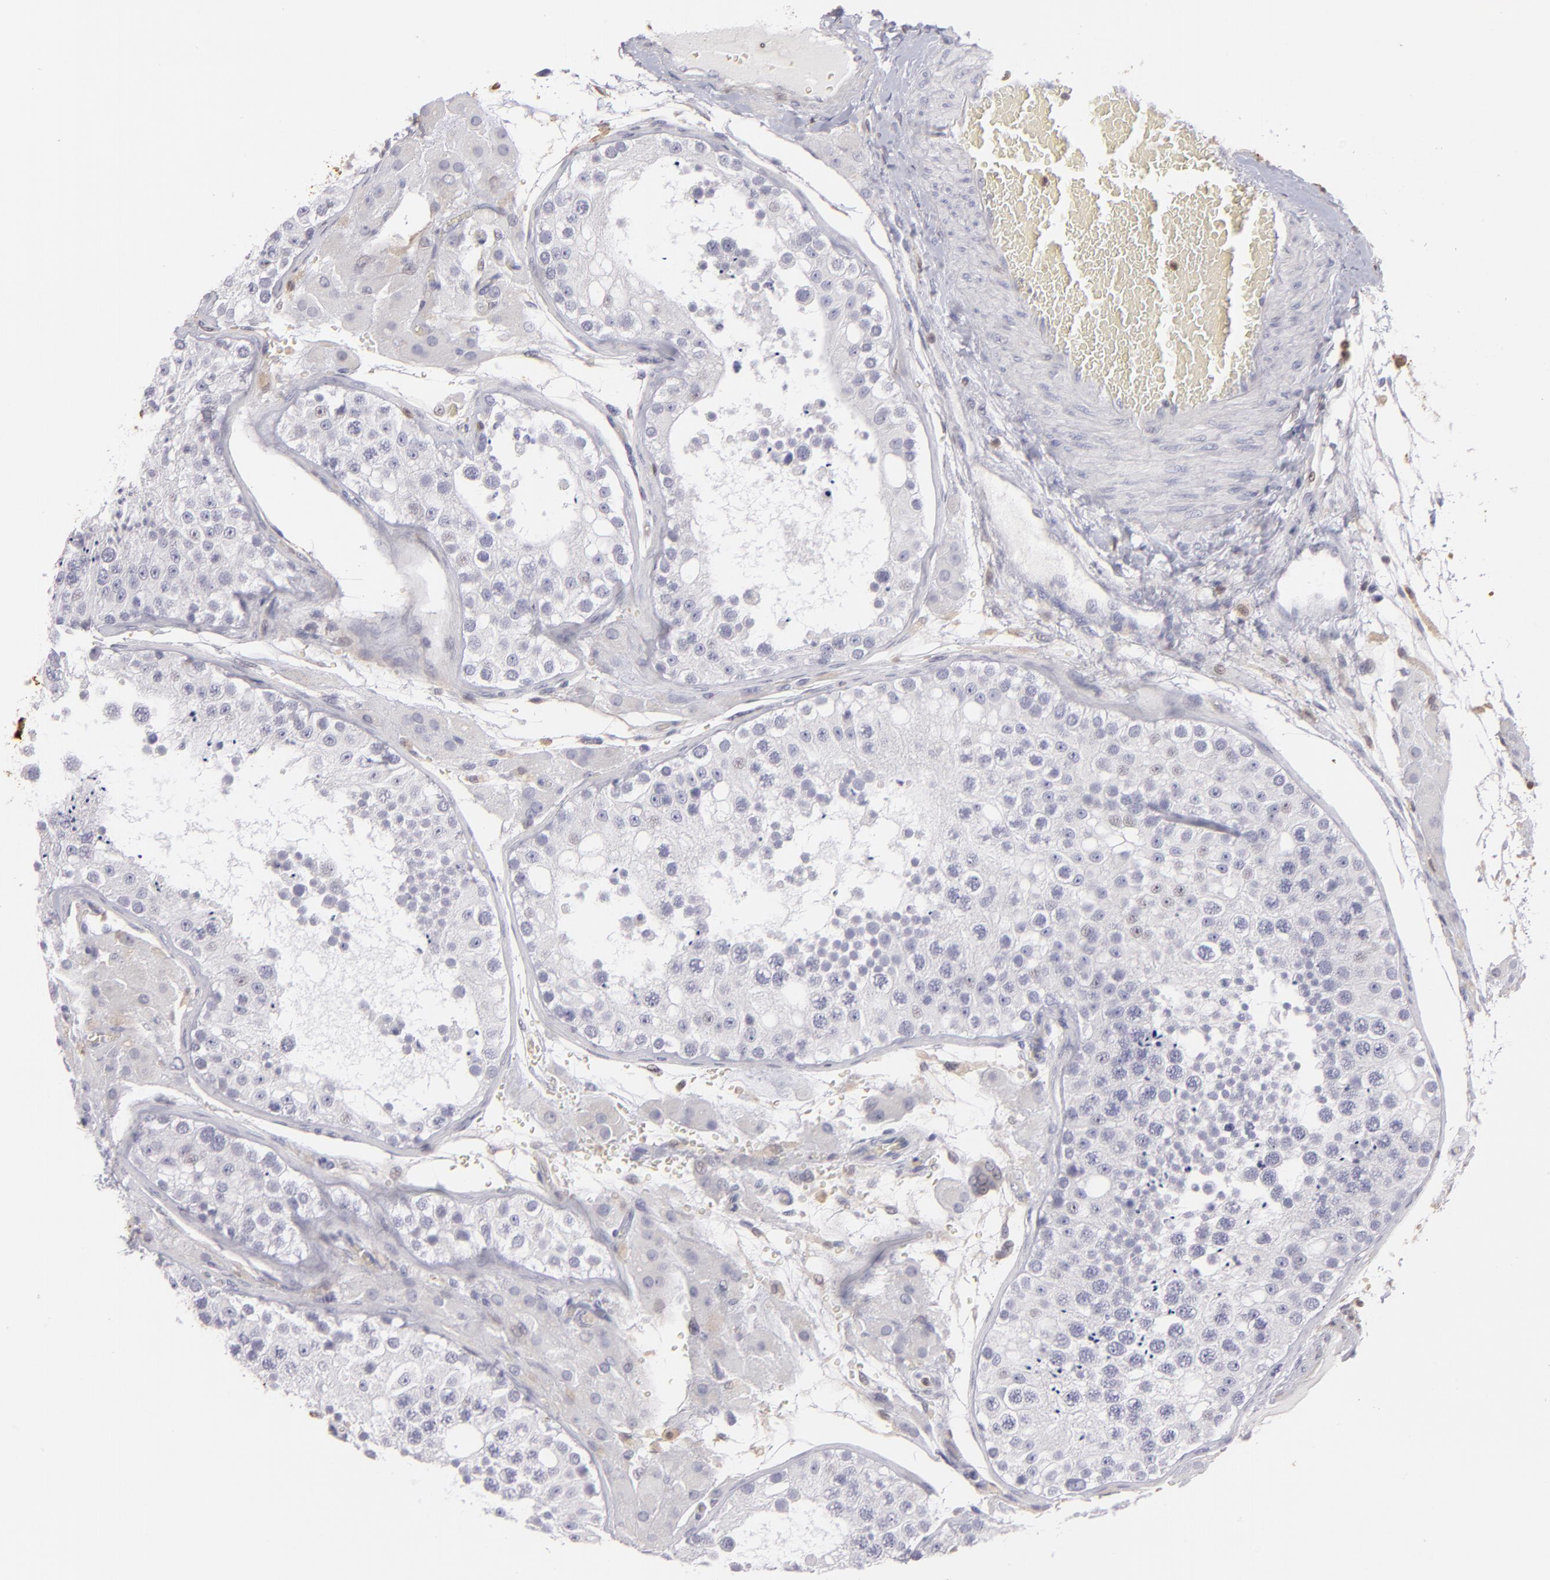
{"staining": {"intensity": "negative", "quantity": "none", "location": "none"}, "tissue": "testis", "cell_type": "Cells in seminiferous ducts", "image_type": "normal", "snomed": [{"axis": "morphology", "description": "Normal tissue, NOS"}, {"axis": "topography", "description": "Testis"}], "caption": "There is no significant staining in cells in seminiferous ducts of testis. (Stains: DAB immunohistochemistry with hematoxylin counter stain, Microscopy: brightfield microscopy at high magnification).", "gene": "S100A2", "patient": {"sex": "male", "age": 26}}